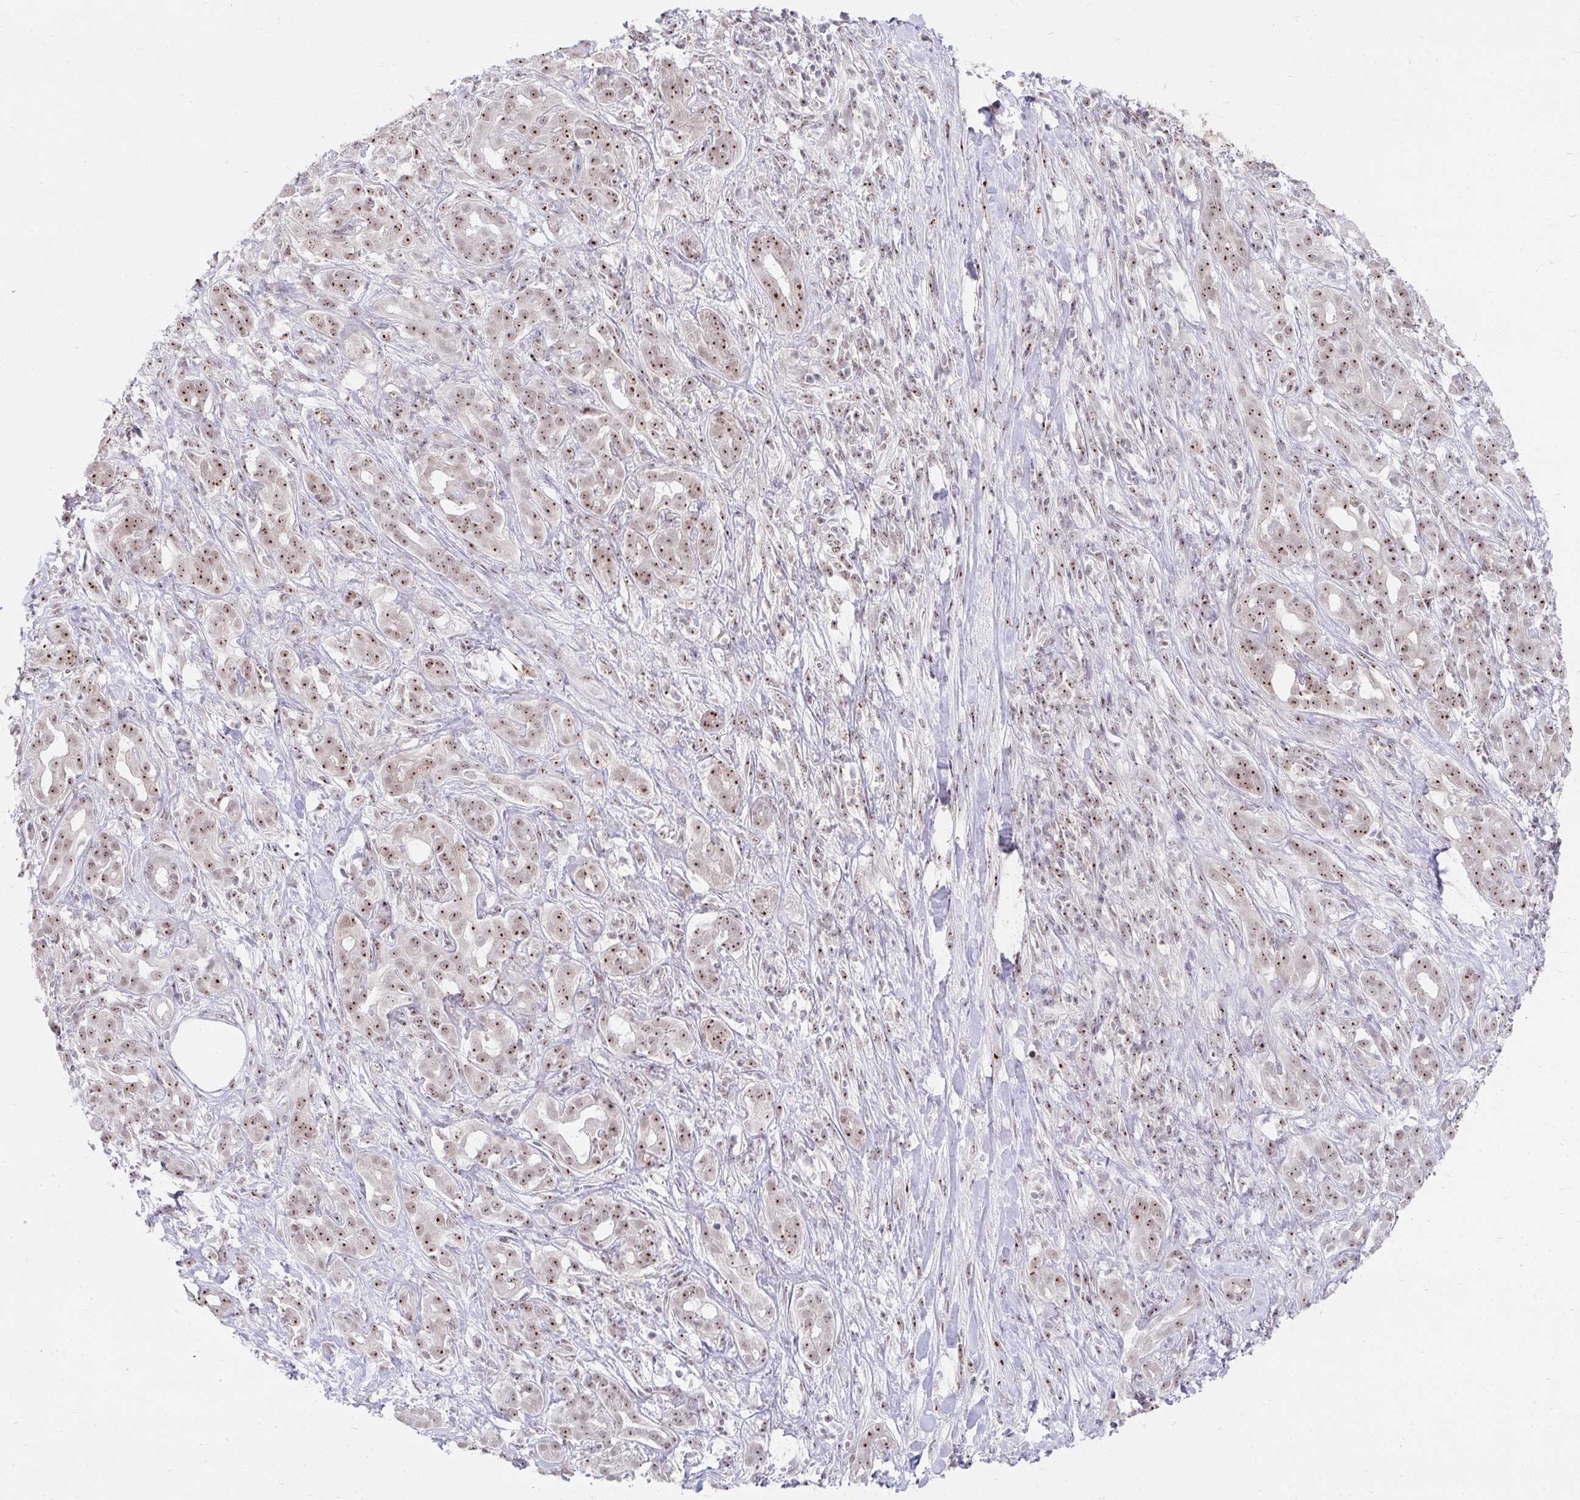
{"staining": {"intensity": "moderate", "quantity": ">75%", "location": "nuclear"}, "tissue": "pancreatic cancer", "cell_type": "Tumor cells", "image_type": "cancer", "snomed": [{"axis": "morphology", "description": "Adenocarcinoma, NOS"}, {"axis": "topography", "description": "Pancreas"}], "caption": "This is an image of IHC staining of pancreatic cancer (adenocarcinoma), which shows moderate staining in the nuclear of tumor cells.", "gene": "HIRA", "patient": {"sex": "male", "age": 61}}